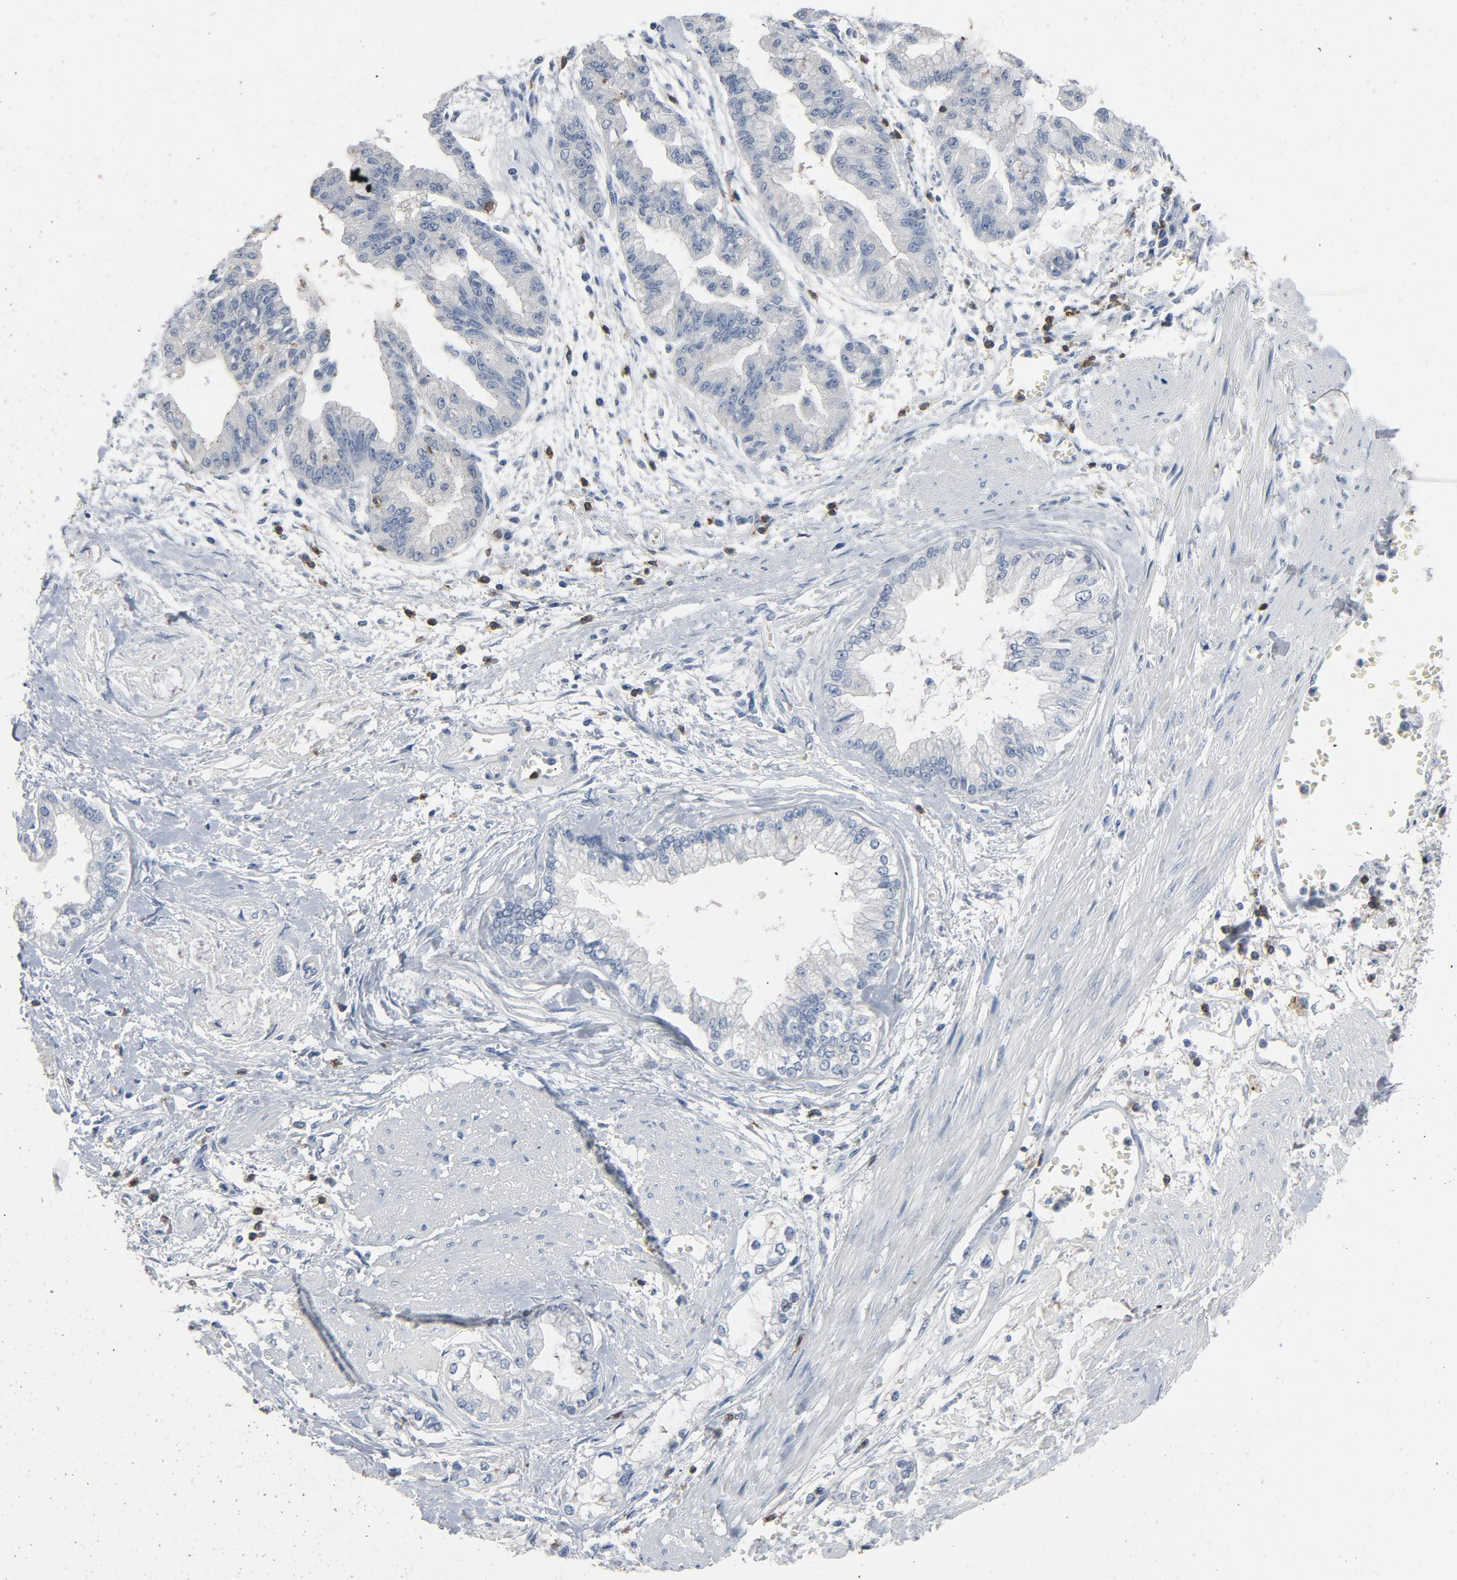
{"staining": {"intensity": "negative", "quantity": "none", "location": "none"}, "tissue": "liver cancer", "cell_type": "Tumor cells", "image_type": "cancer", "snomed": [{"axis": "morphology", "description": "Cholangiocarcinoma"}, {"axis": "topography", "description": "Liver"}], "caption": "Cholangiocarcinoma (liver) was stained to show a protein in brown. There is no significant positivity in tumor cells.", "gene": "LCK", "patient": {"sex": "female", "age": 79}}